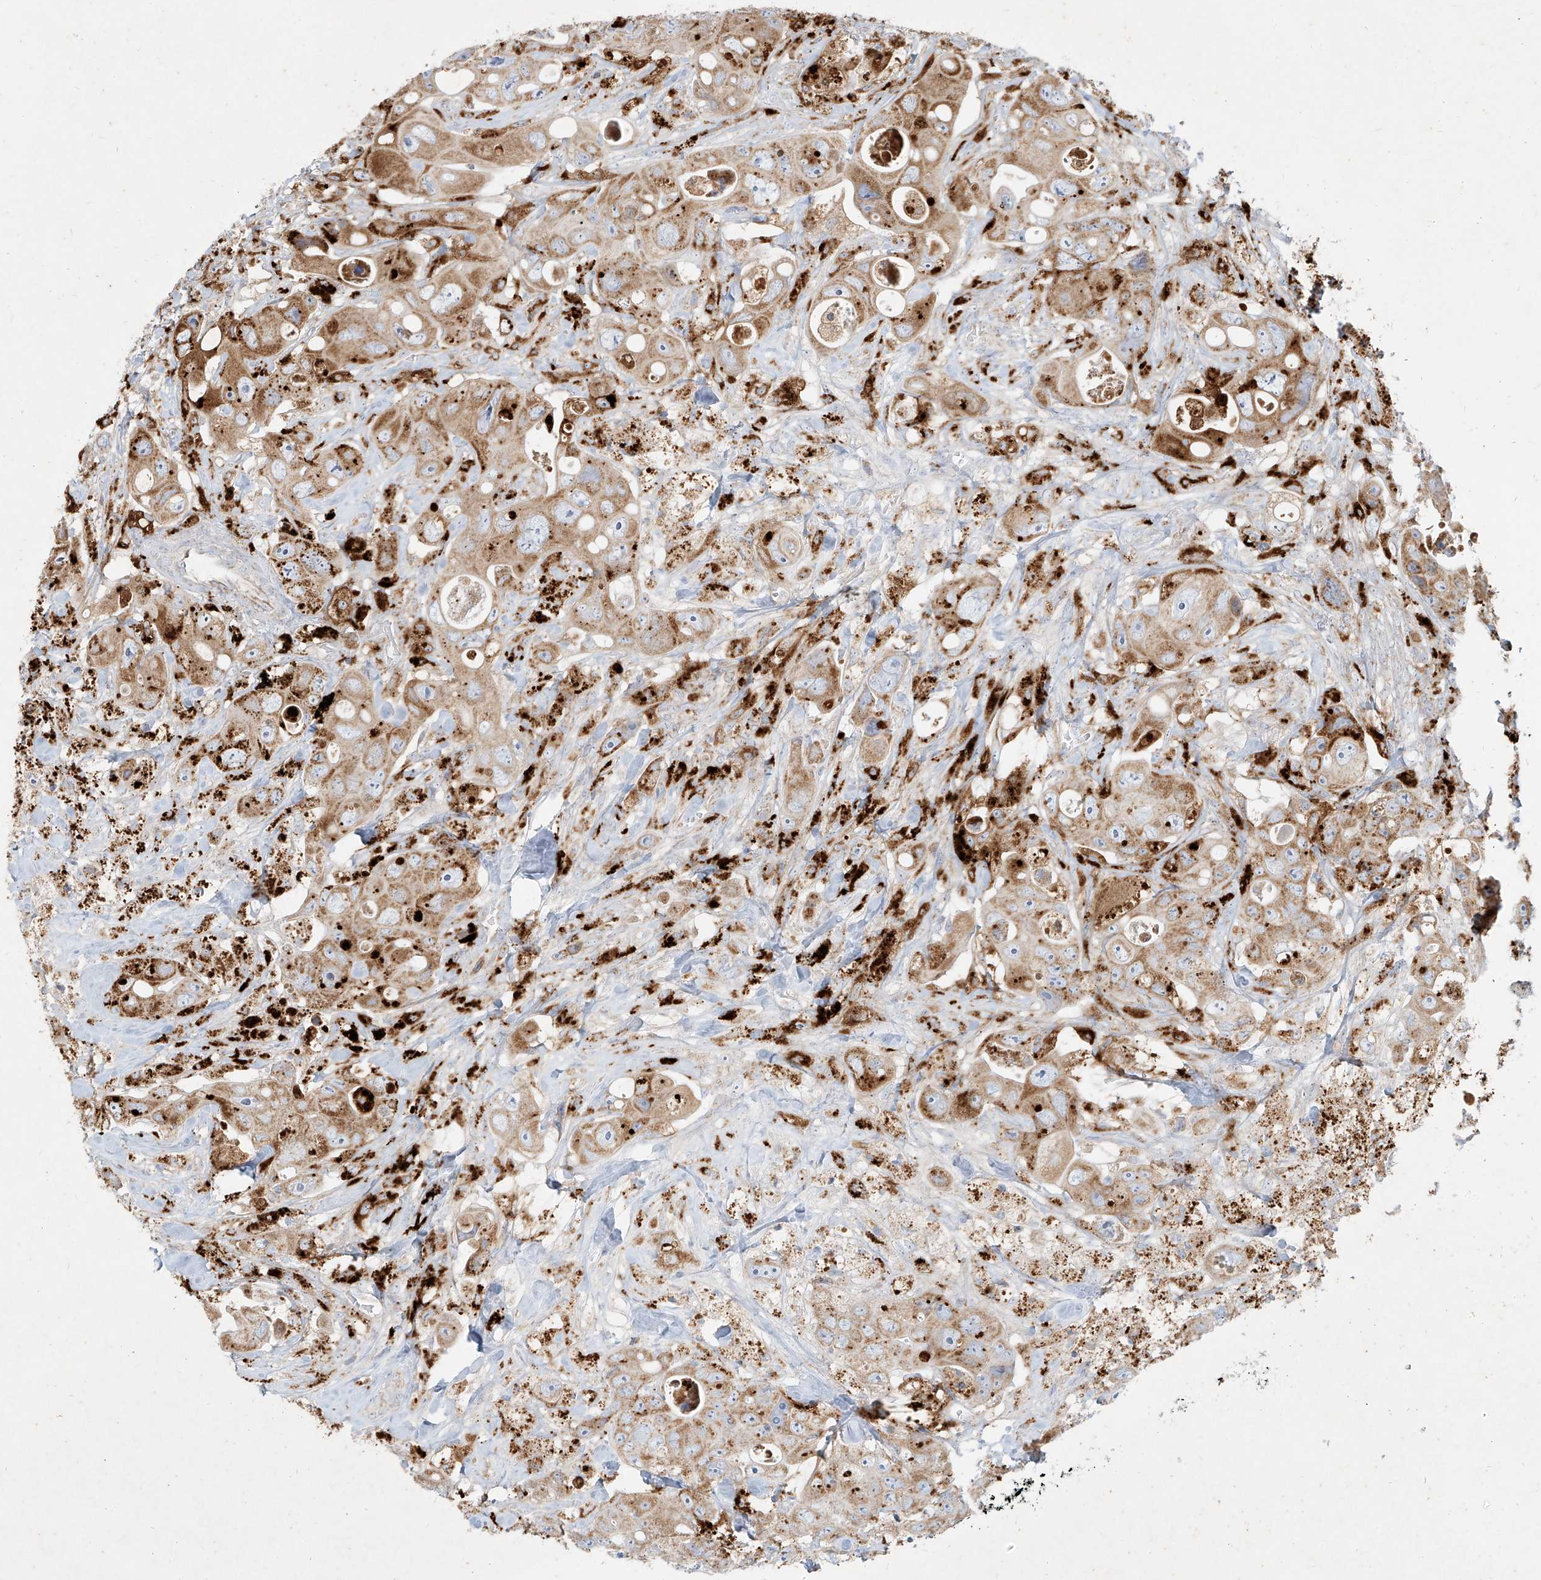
{"staining": {"intensity": "moderate", "quantity": ">75%", "location": "cytoplasmic/membranous"}, "tissue": "colorectal cancer", "cell_type": "Tumor cells", "image_type": "cancer", "snomed": [{"axis": "morphology", "description": "Adenocarcinoma, NOS"}, {"axis": "topography", "description": "Colon"}], "caption": "Protein staining of colorectal adenocarcinoma tissue exhibits moderate cytoplasmic/membranous expression in approximately >75% of tumor cells. The staining was performed using DAB (3,3'-diaminobenzidine), with brown indicating positive protein expression. Nuclei are stained blue with hematoxylin.", "gene": "MTX2", "patient": {"sex": "female", "age": 46}}